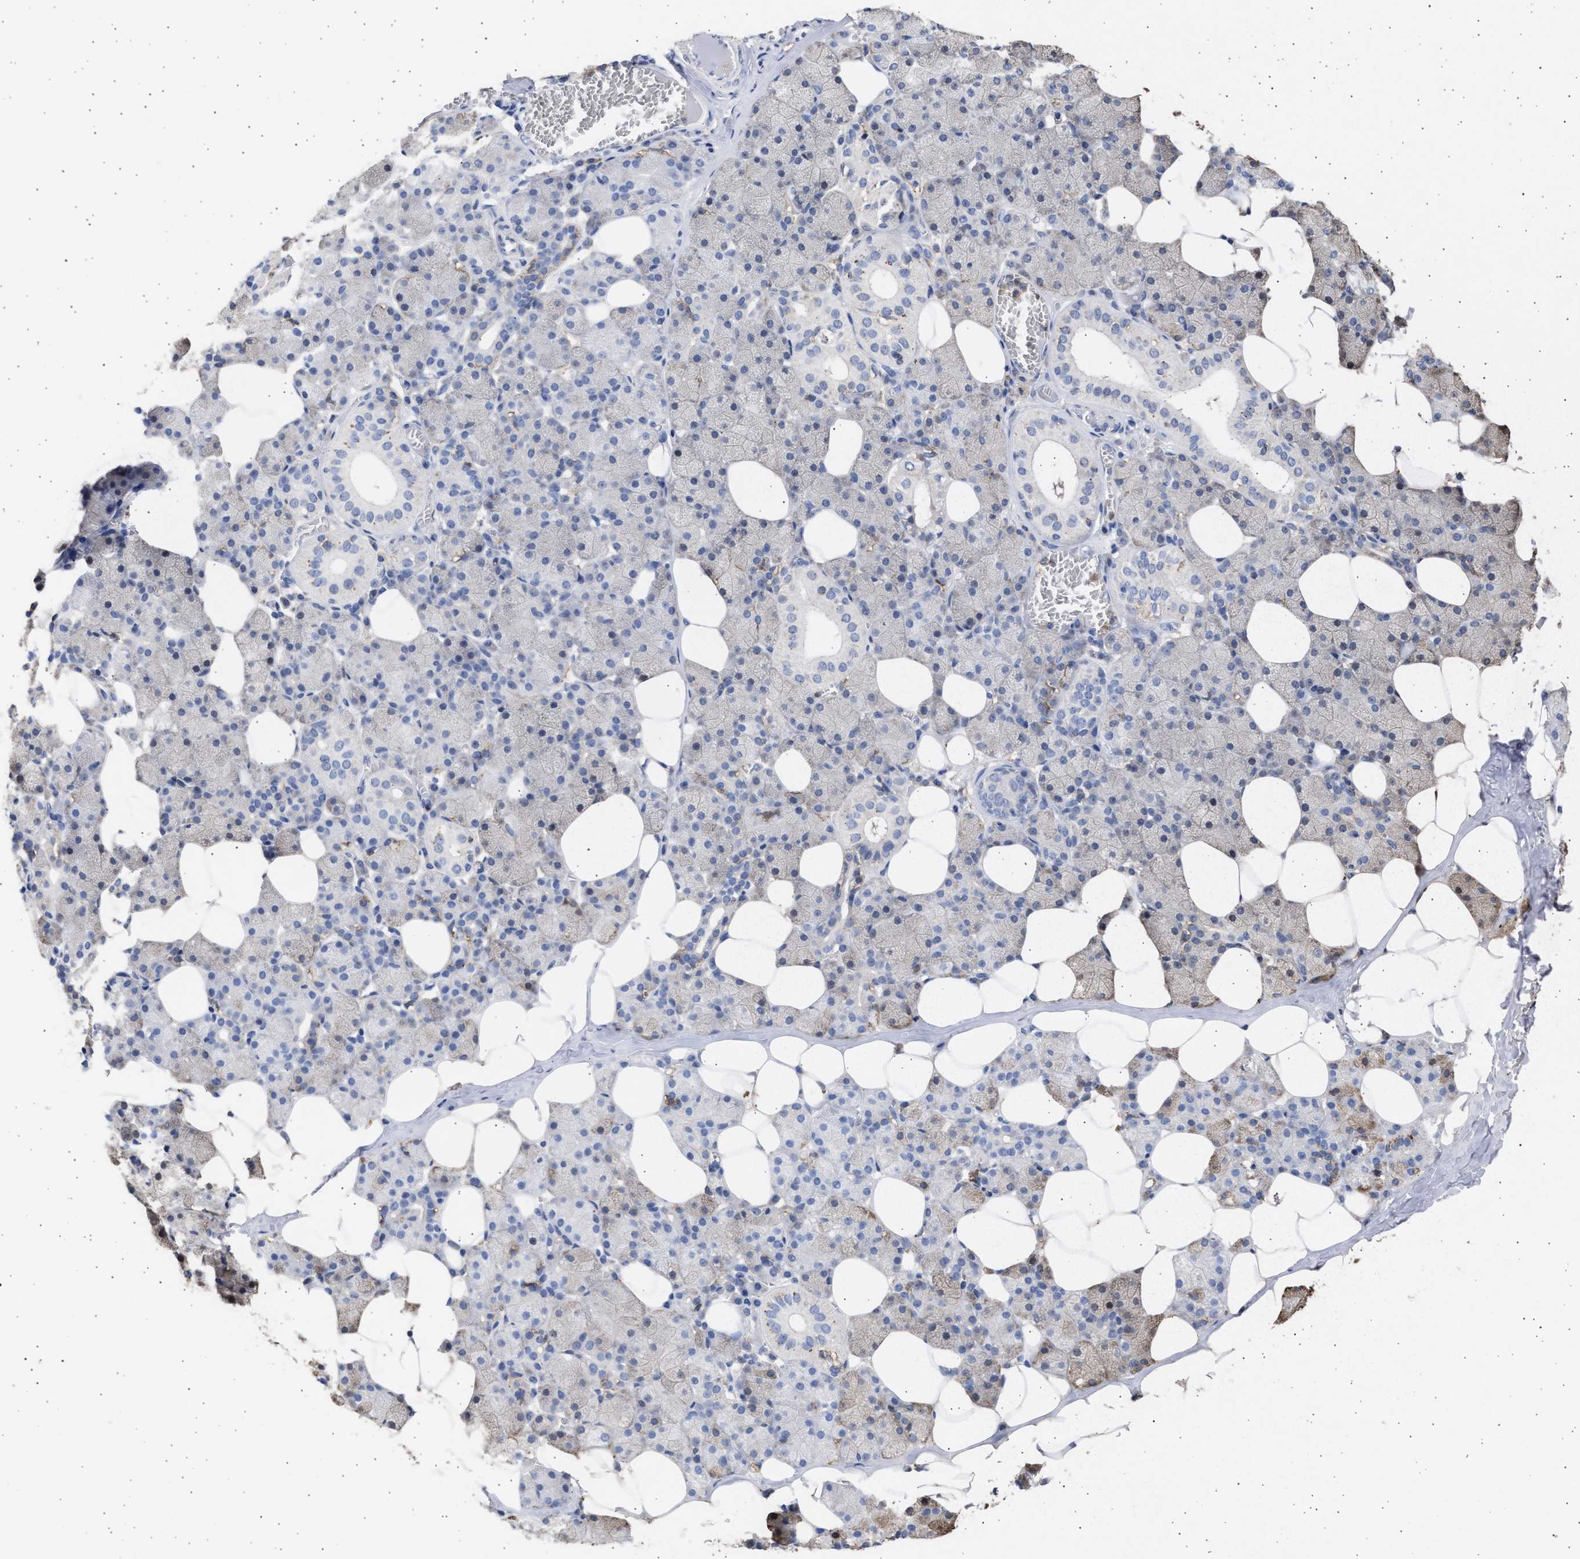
{"staining": {"intensity": "negative", "quantity": "none", "location": "none"}, "tissue": "salivary gland", "cell_type": "Glandular cells", "image_type": "normal", "snomed": [{"axis": "morphology", "description": "Normal tissue, NOS"}, {"axis": "topography", "description": "Salivary gland"}], "caption": "Glandular cells show no significant positivity in benign salivary gland.", "gene": "FCER1A", "patient": {"sex": "female", "age": 33}}